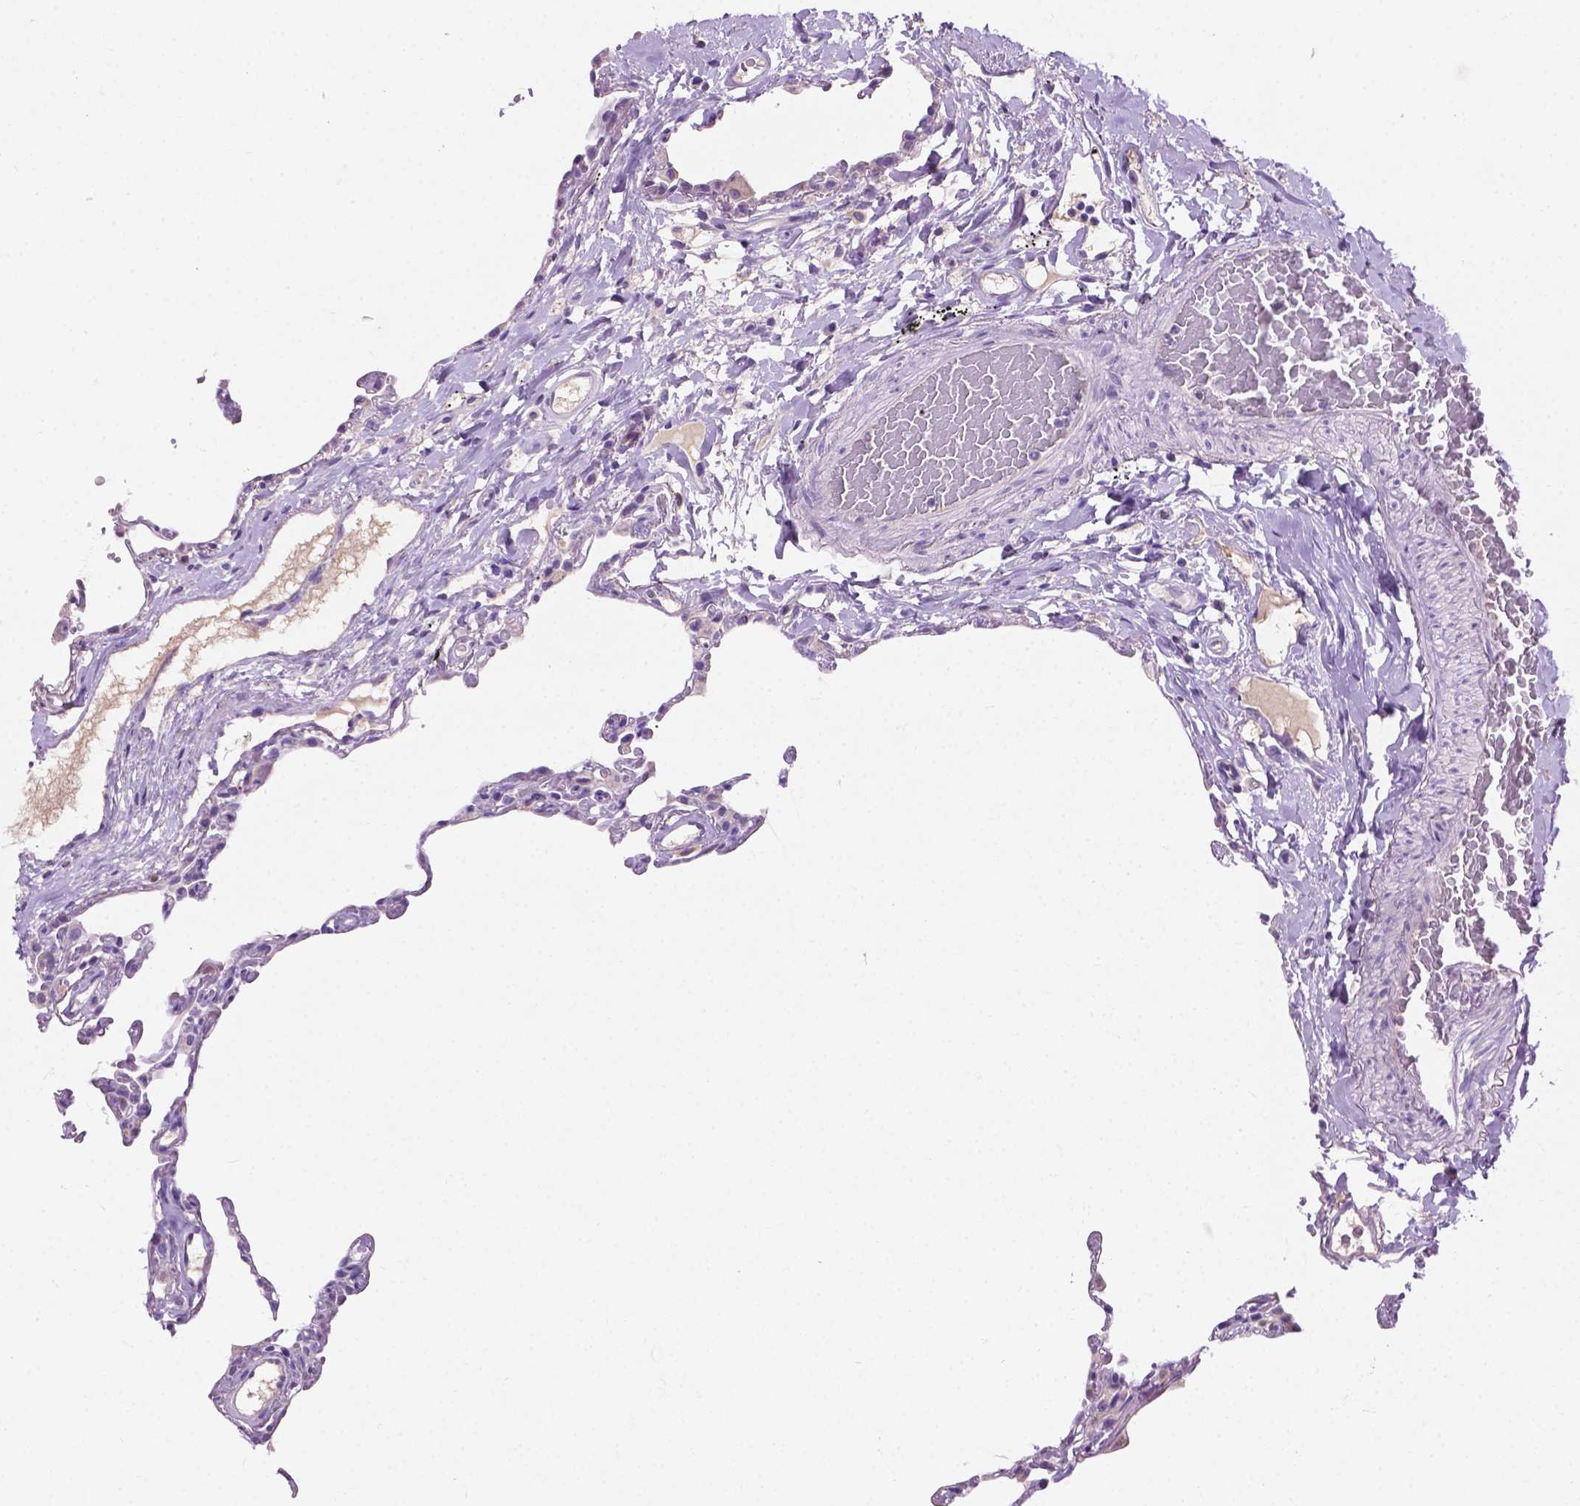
{"staining": {"intensity": "negative", "quantity": "none", "location": "none"}, "tissue": "lung", "cell_type": "Alveolar cells", "image_type": "normal", "snomed": [{"axis": "morphology", "description": "Normal tissue, NOS"}, {"axis": "topography", "description": "Lung"}], "caption": "Lung stained for a protein using IHC reveals no staining alveolar cells.", "gene": "NOXO1", "patient": {"sex": "female", "age": 57}}